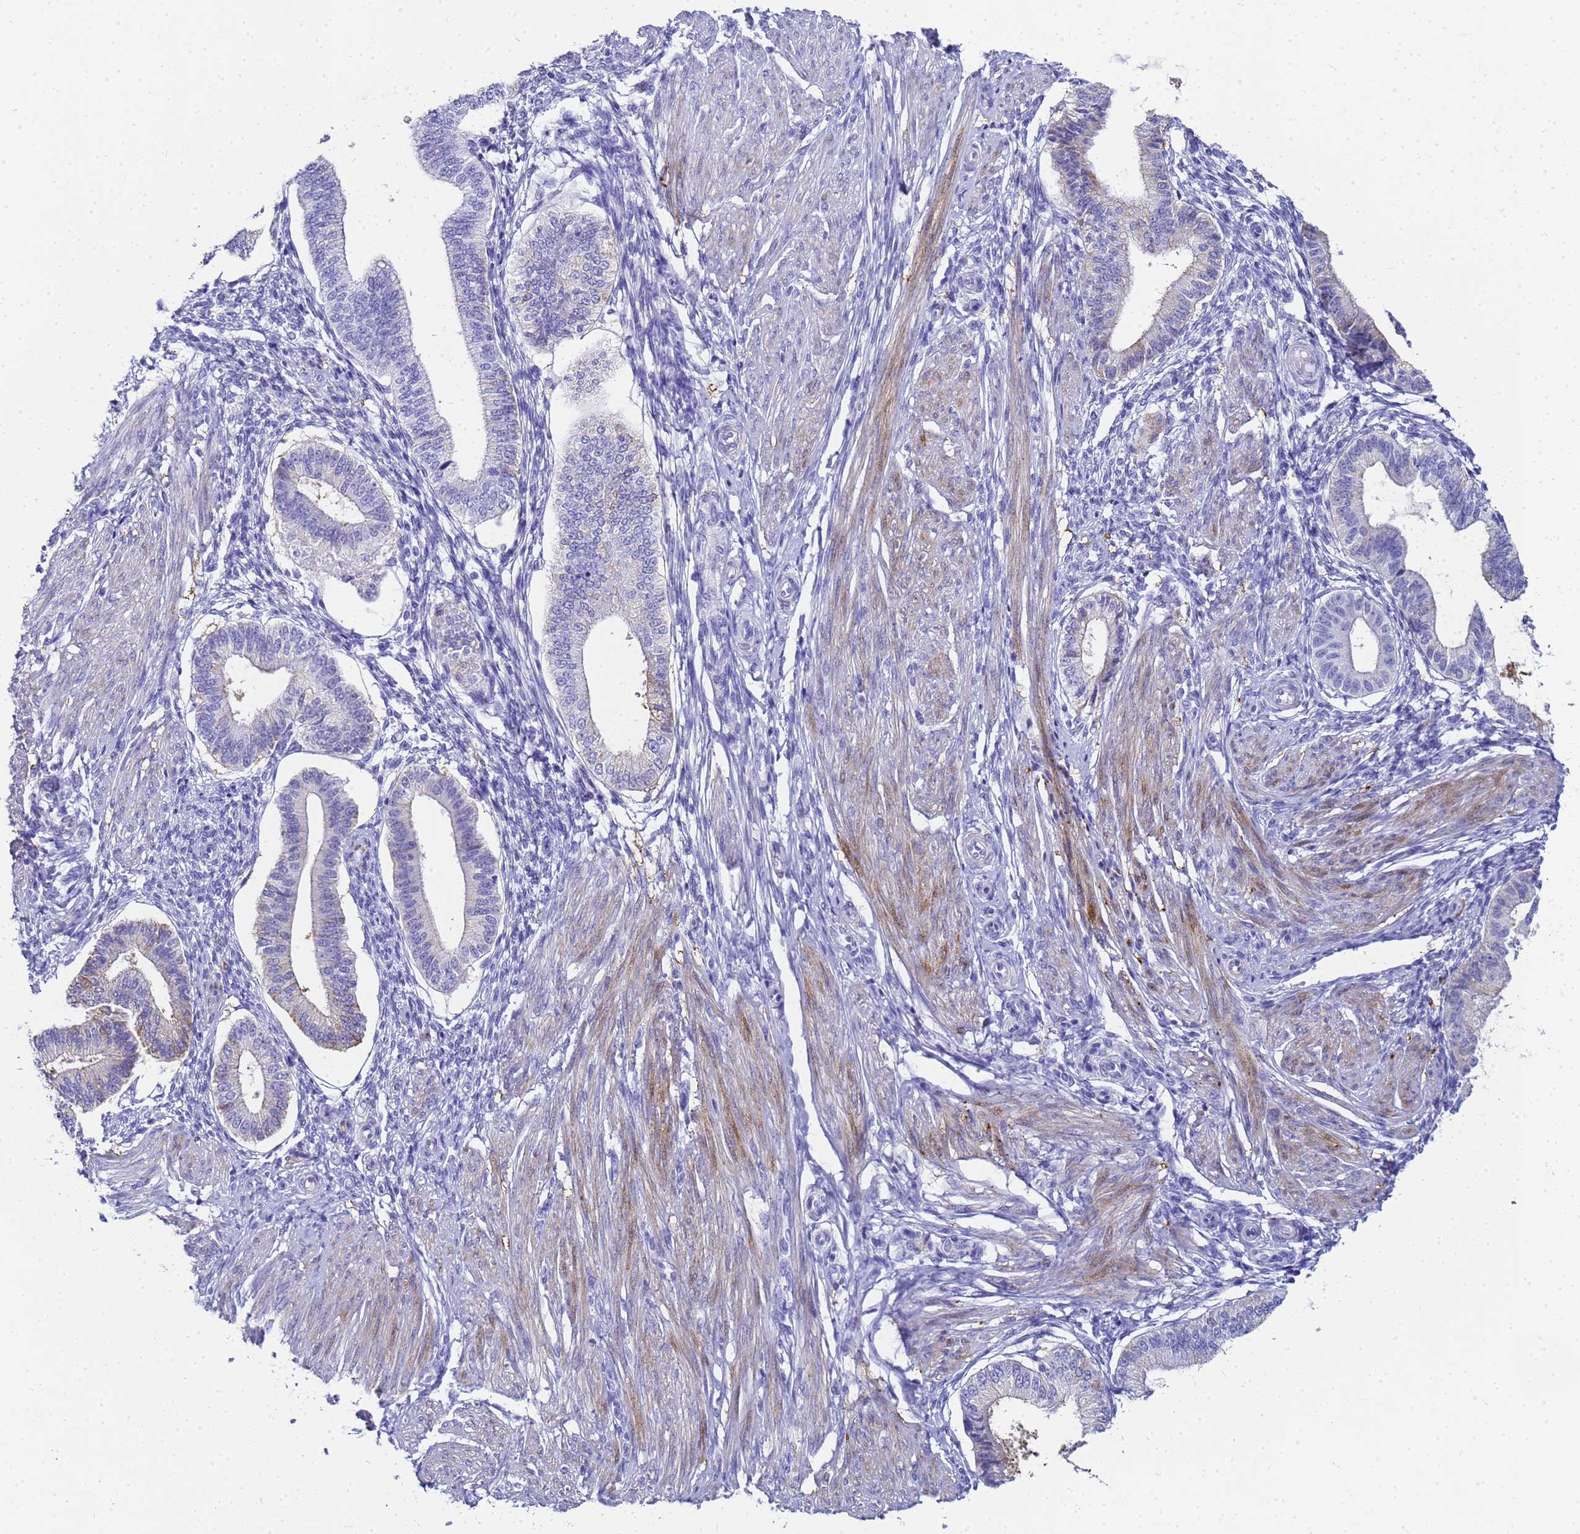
{"staining": {"intensity": "negative", "quantity": "none", "location": "none"}, "tissue": "endometrium", "cell_type": "Cells in endometrial stroma", "image_type": "normal", "snomed": [{"axis": "morphology", "description": "Normal tissue, NOS"}, {"axis": "topography", "description": "Endometrium"}], "caption": "IHC of unremarkable endometrium exhibits no positivity in cells in endometrial stroma.", "gene": "CKB", "patient": {"sex": "female", "age": 39}}